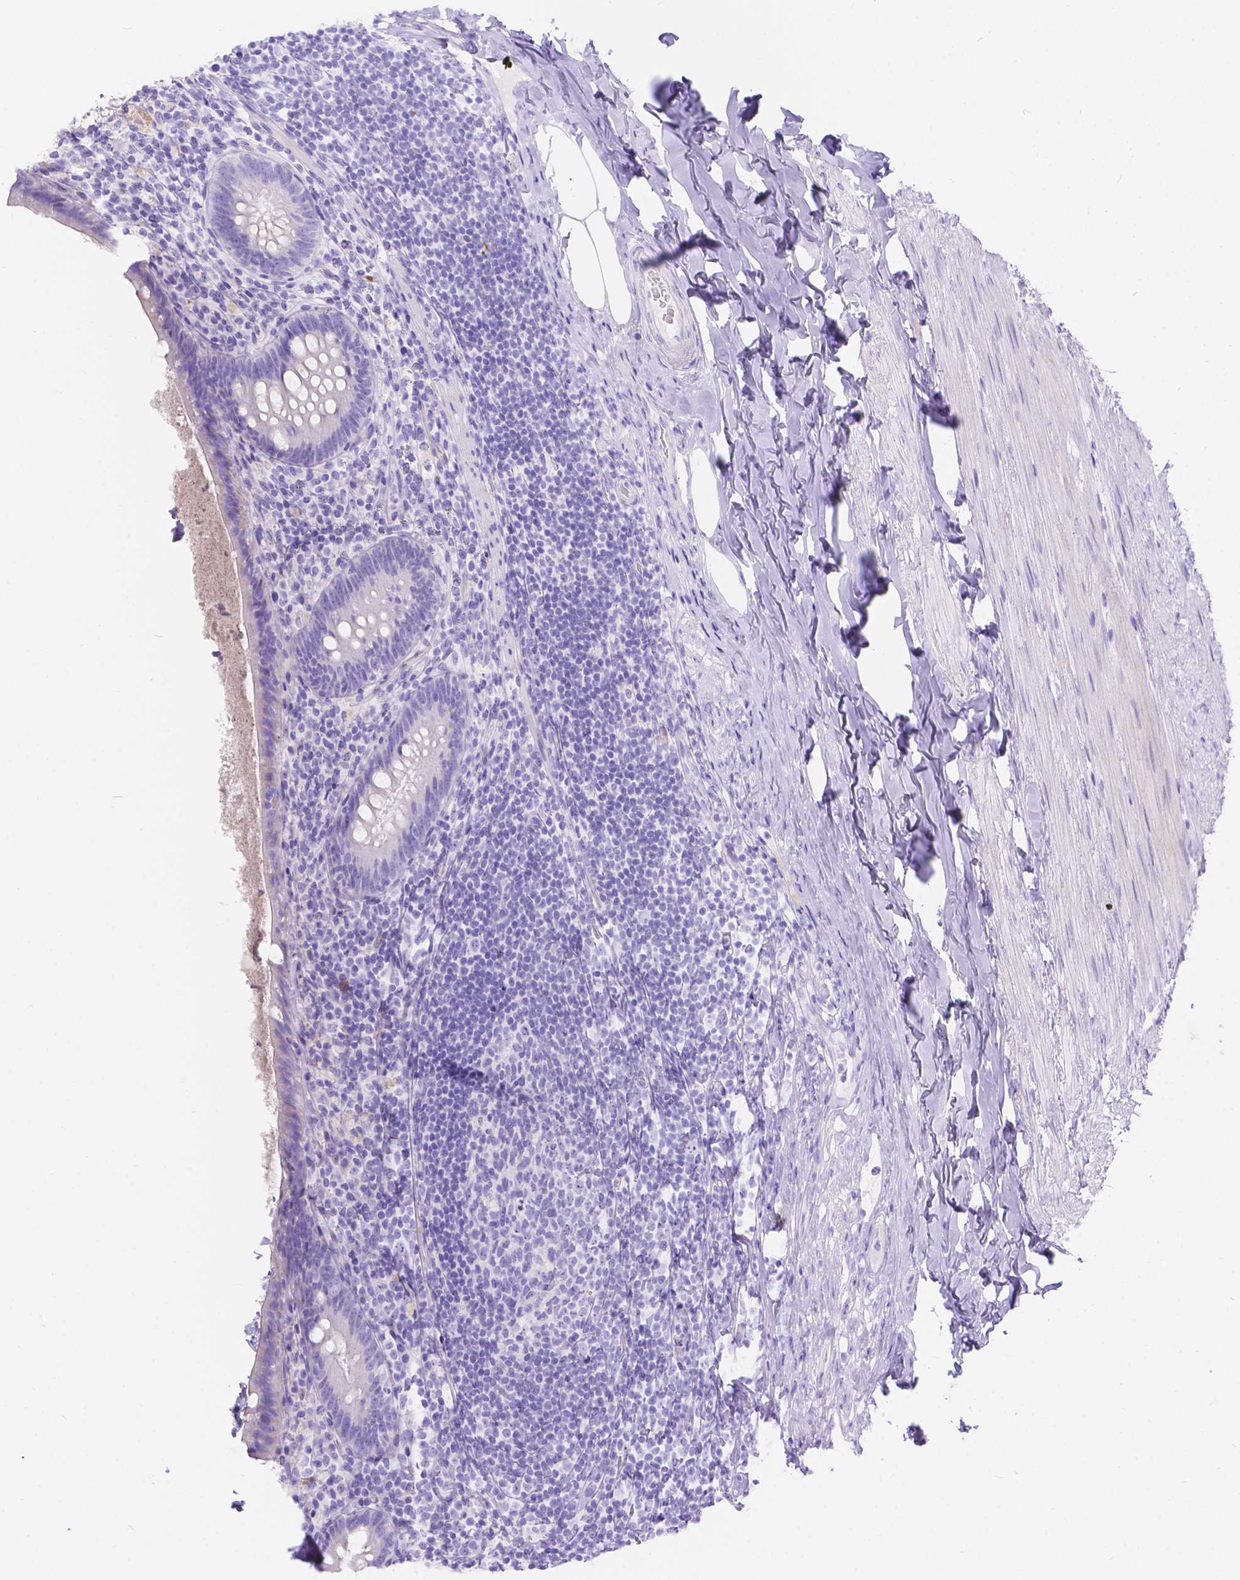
{"staining": {"intensity": "negative", "quantity": "none", "location": "none"}, "tissue": "appendix", "cell_type": "Glandular cells", "image_type": "normal", "snomed": [{"axis": "morphology", "description": "Normal tissue, NOS"}, {"axis": "topography", "description": "Appendix"}], "caption": "High magnification brightfield microscopy of normal appendix stained with DAB (brown) and counterstained with hematoxylin (blue): glandular cells show no significant positivity. The staining was performed using DAB (3,3'-diaminobenzidine) to visualize the protein expression in brown, while the nuclei were stained in blue with hematoxylin (Magnification: 20x).", "gene": "KLHL10", "patient": {"sex": "male", "age": 47}}